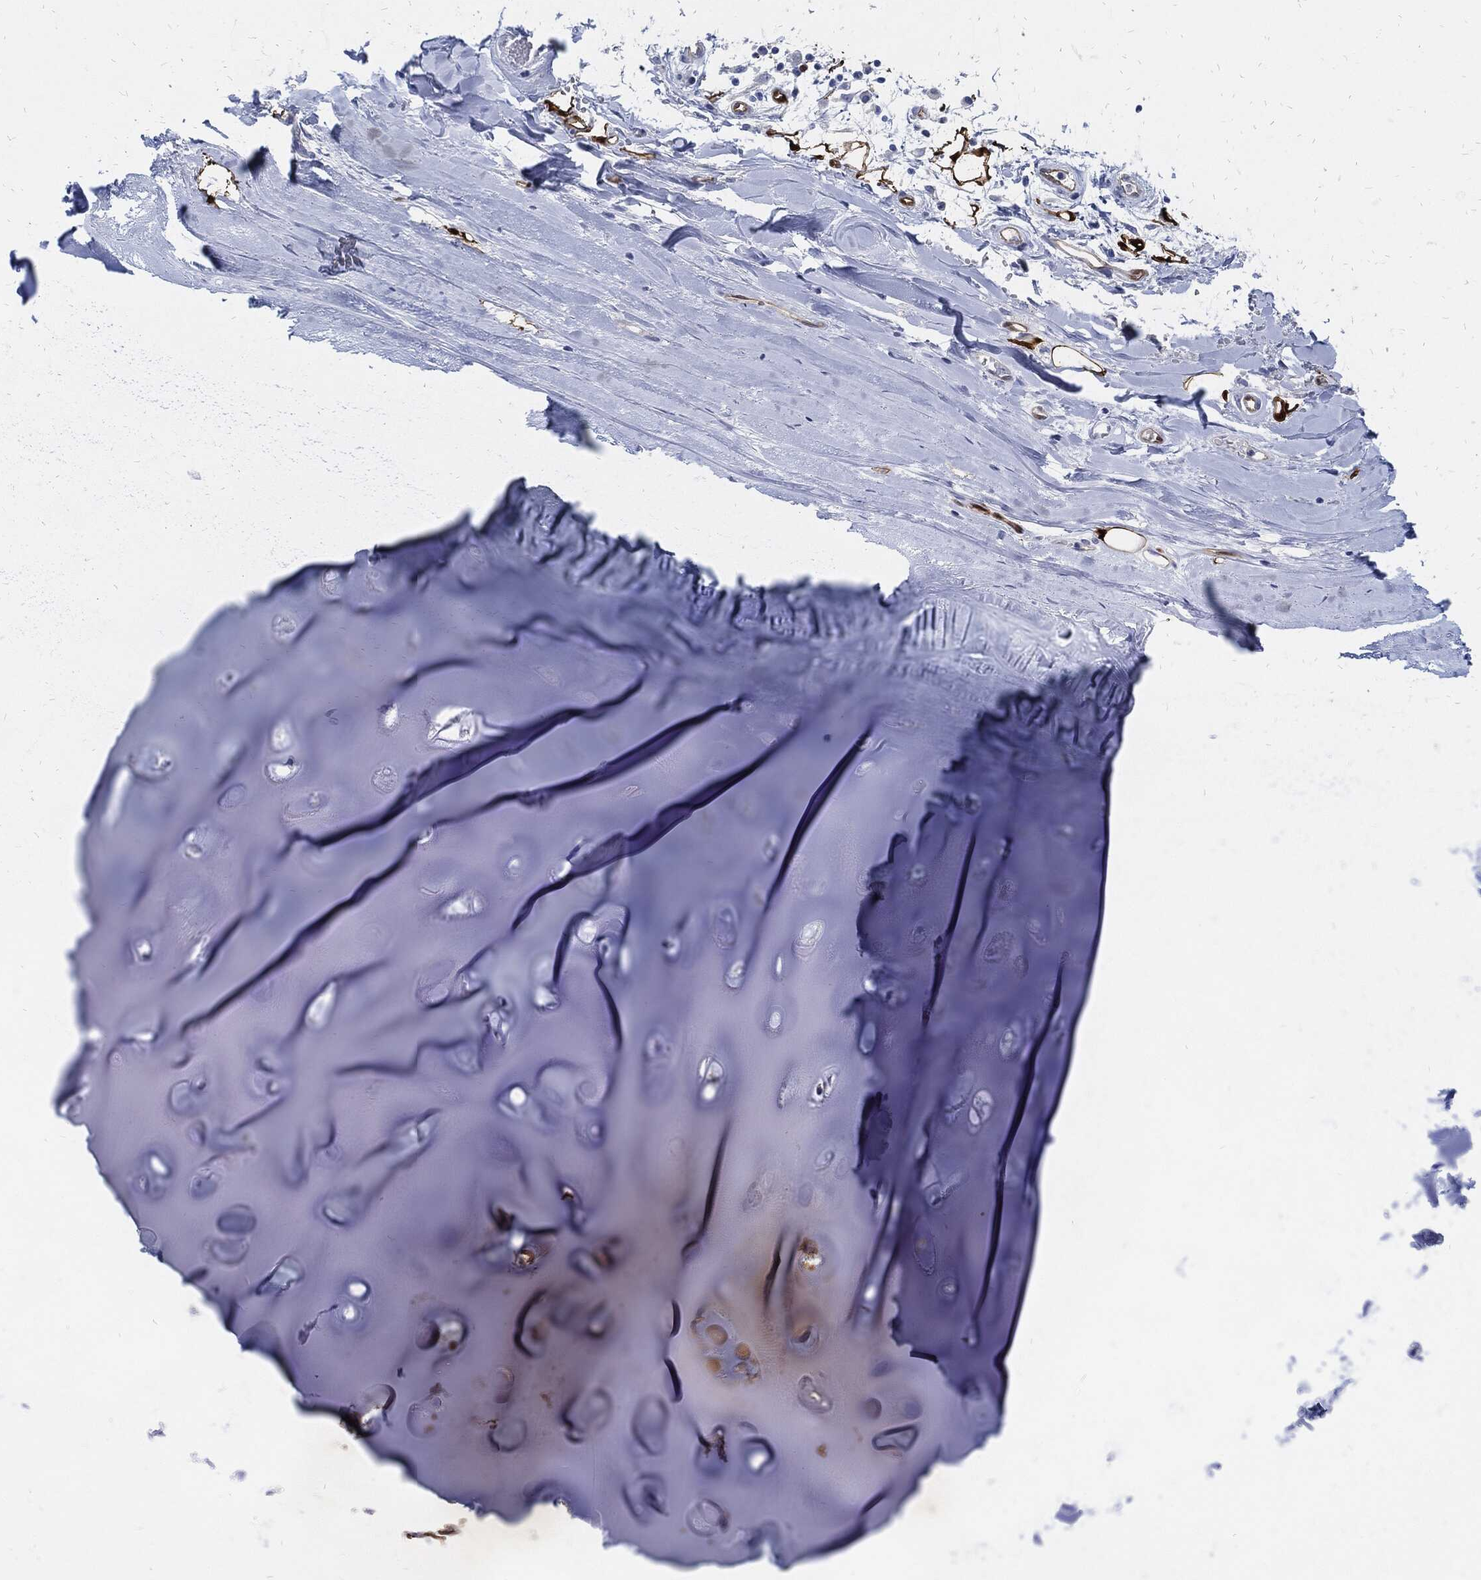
{"staining": {"intensity": "strong", "quantity": ">75%", "location": "cytoplasmic/membranous"}, "tissue": "adipose tissue", "cell_type": "Adipocytes", "image_type": "normal", "snomed": [{"axis": "morphology", "description": "Normal tissue, NOS"}, {"axis": "topography", "description": "Cartilage tissue"}], "caption": "A brown stain highlights strong cytoplasmic/membranous positivity of a protein in adipocytes of unremarkable adipose tissue. Nuclei are stained in blue.", "gene": "FABP4", "patient": {"sex": "male", "age": 81}}